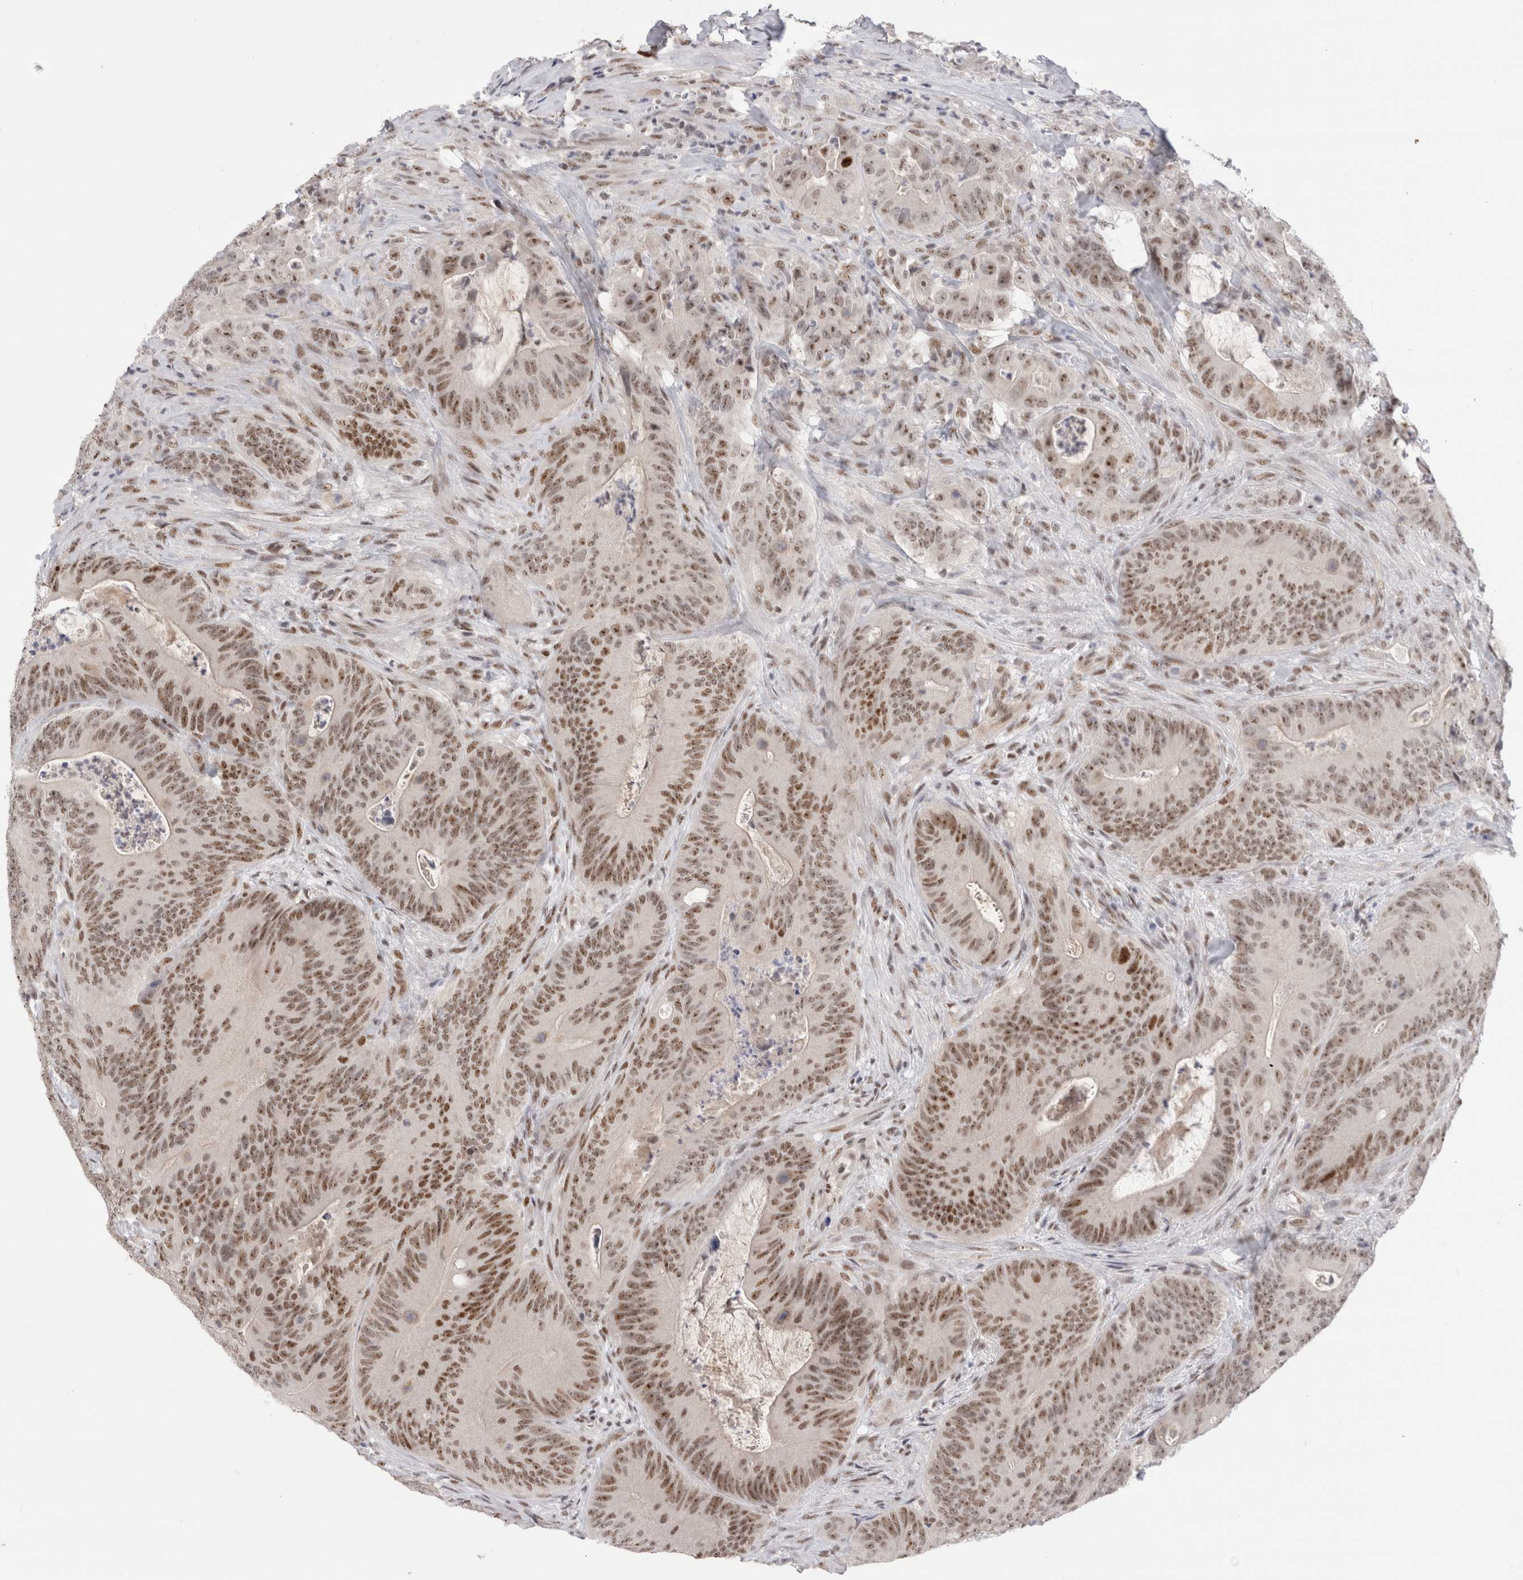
{"staining": {"intensity": "moderate", "quantity": ">75%", "location": "nuclear"}, "tissue": "colorectal cancer", "cell_type": "Tumor cells", "image_type": "cancer", "snomed": [{"axis": "morphology", "description": "Normal tissue, NOS"}, {"axis": "topography", "description": "Colon"}], "caption": "This is a micrograph of immunohistochemistry staining of colorectal cancer, which shows moderate positivity in the nuclear of tumor cells.", "gene": "ZNF24", "patient": {"sex": "female", "age": 82}}